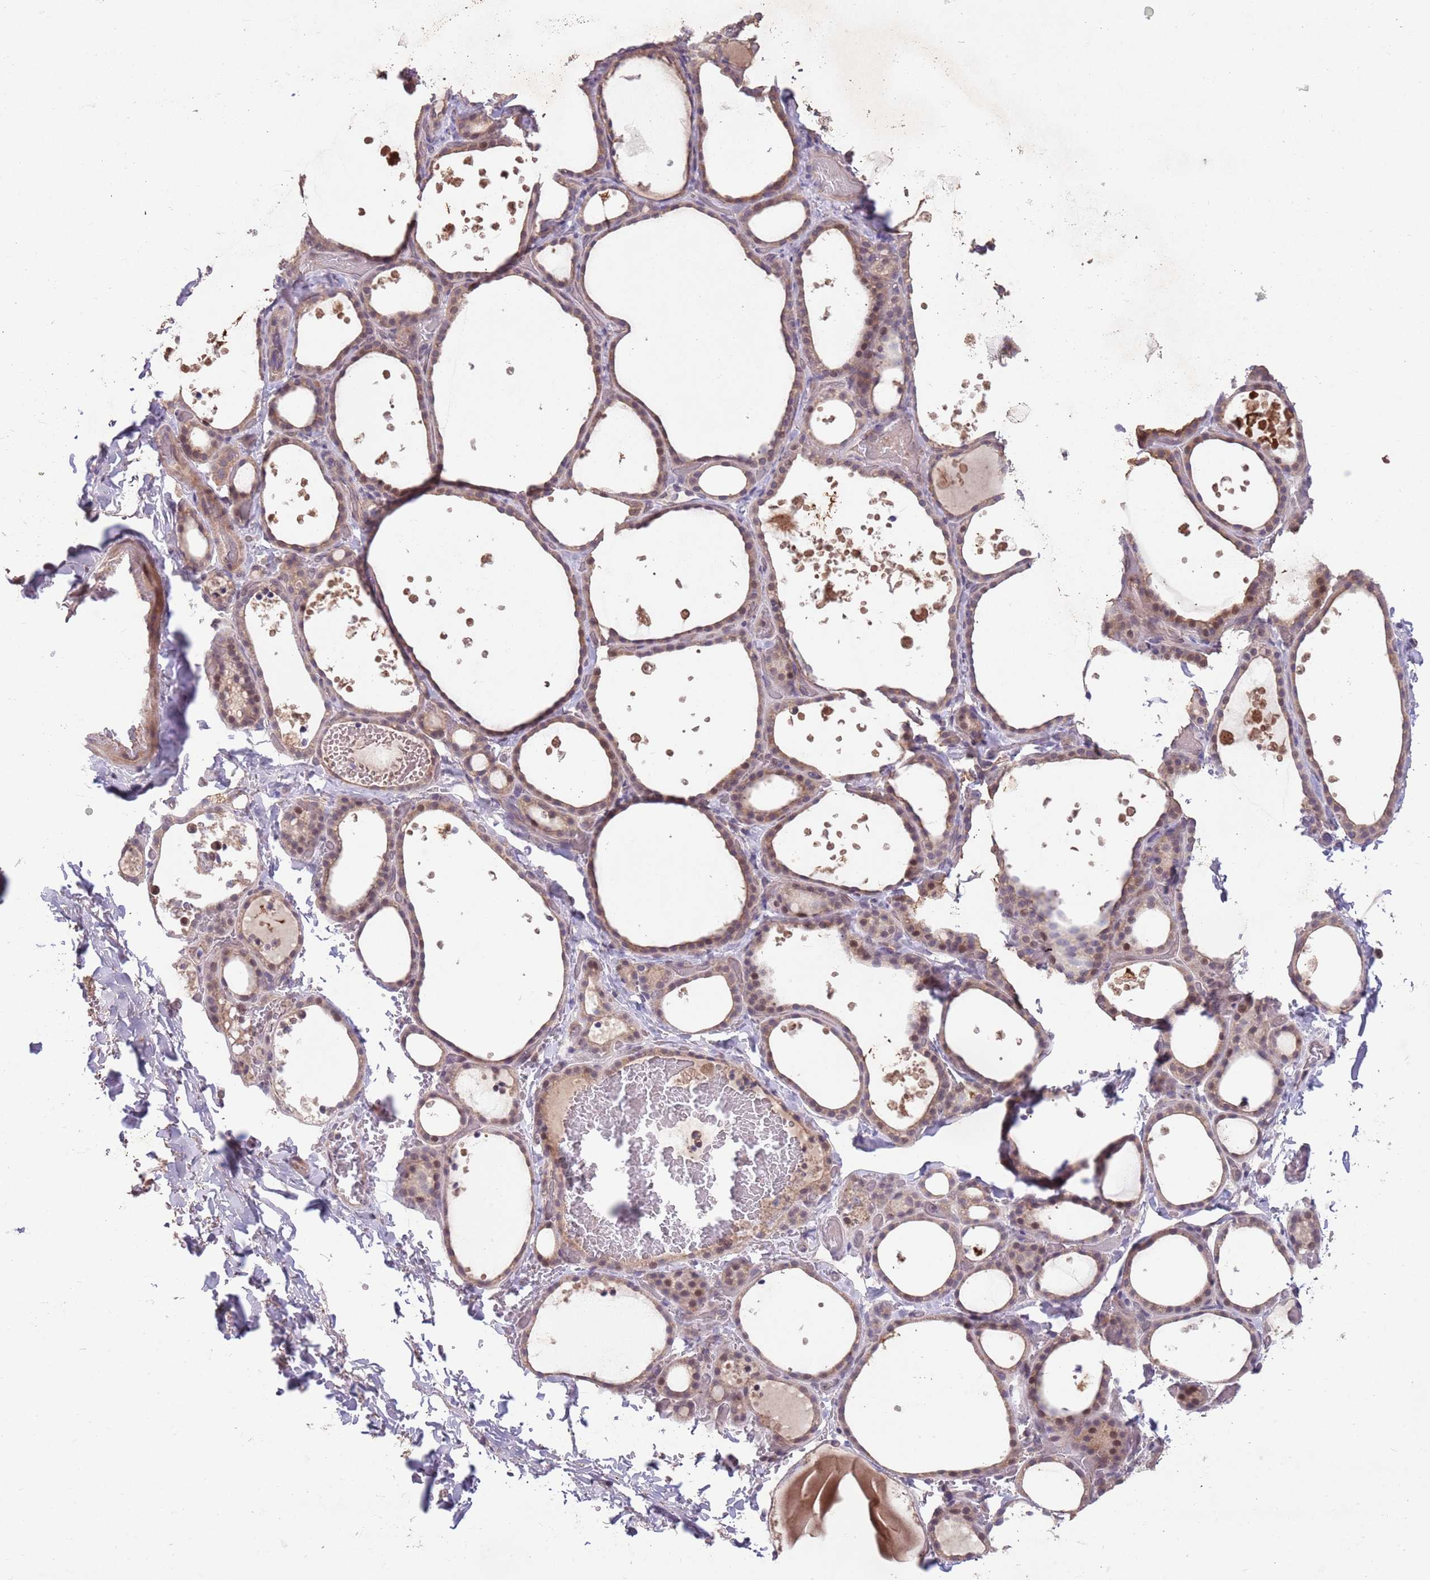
{"staining": {"intensity": "weak", "quantity": ">75%", "location": "cytoplasmic/membranous,nuclear"}, "tissue": "thyroid gland", "cell_type": "Glandular cells", "image_type": "normal", "snomed": [{"axis": "morphology", "description": "Normal tissue, NOS"}, {"axis": "topography", "description": "Thyroid gland"}], "caption": "A micrograph of thyroid gland stained for a protein displays weak cytoplasmic/membranous,nuclear brown staining in glandular cells.", "gene": "MEI1", "patient": {"sex": "female", "age": 44}}